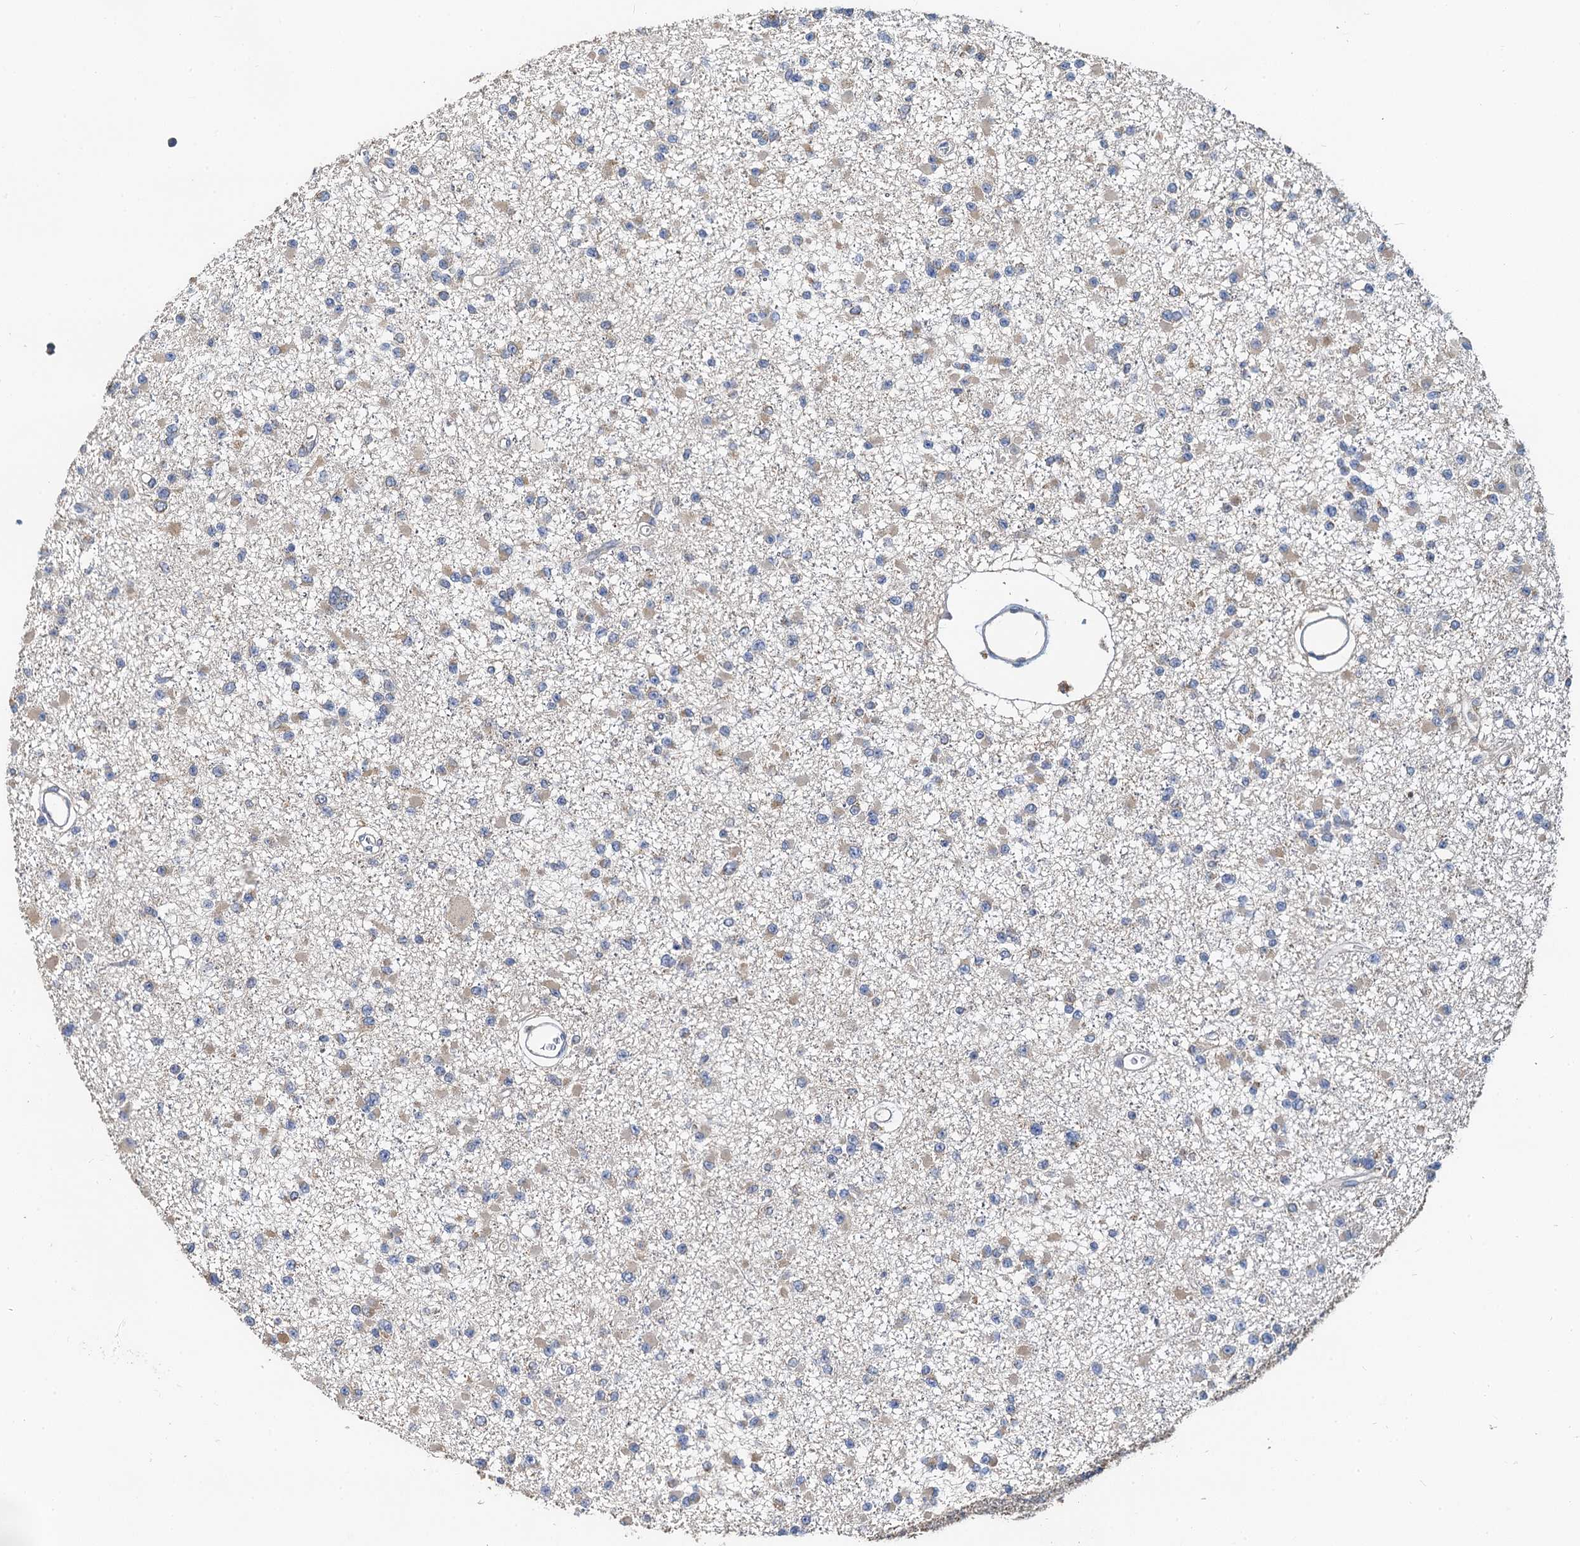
{"staining": {"intensity": "weak", "quantity": "25%-75%", "location": "cytoplasmic/membranous"}, "tissue": "glioma", "cell_type": "Tumor cells", "image_type": "cancer", "snomed": [{"axis": "morphology", "description": "Glioma, malignant, Low grade"}, {"axis": "topography", "description": "Brain"}], "caption": "This photomicrograph reveals immunohistochemistry (IHC) staining of glioma, with low weak cytoplasmic/membranous positivity in approximately 25%-75% of tumor cells.", "gene": "NKAPD1", "patient": {"sex": "female", "age": 22}}